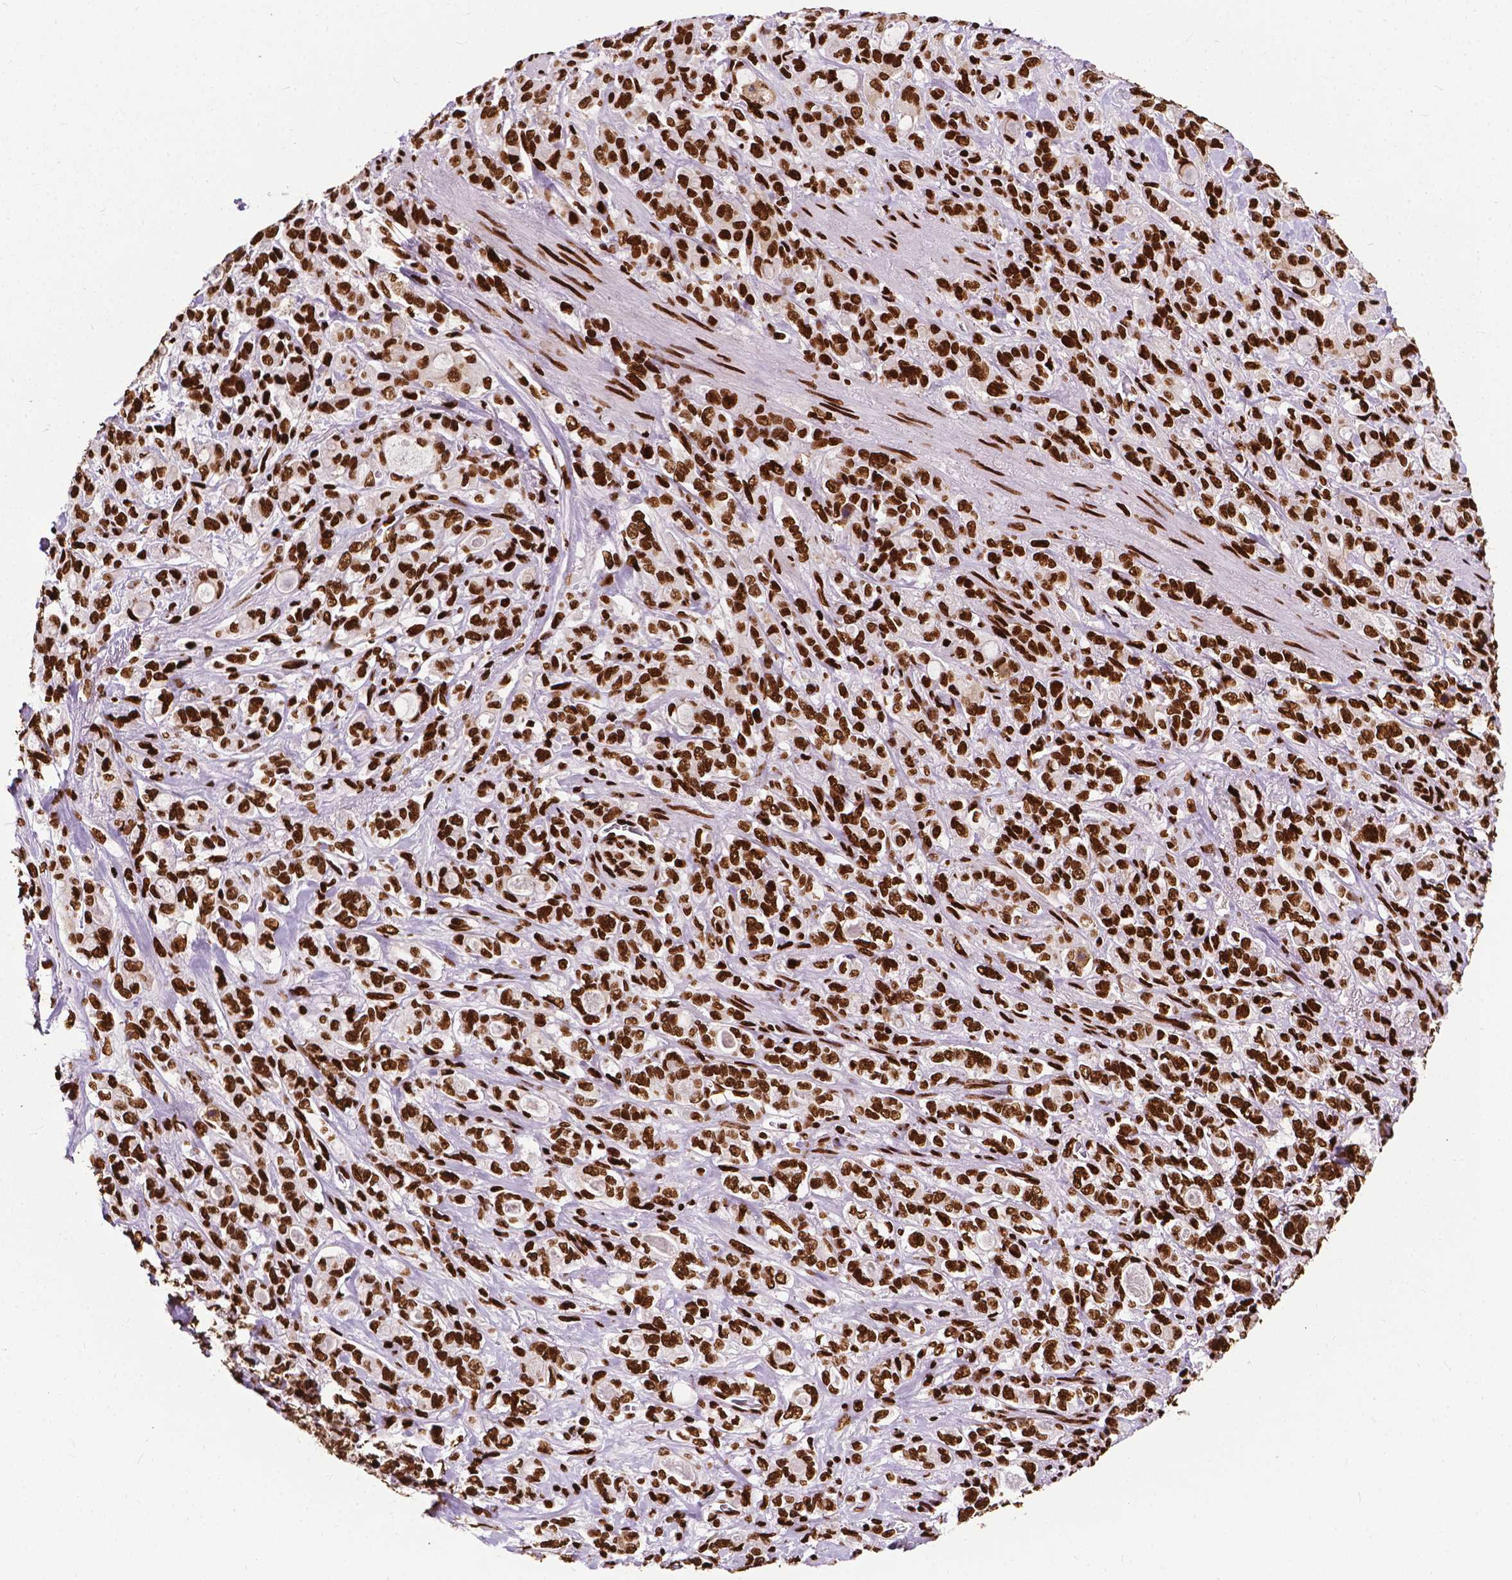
{"staining": {"intensity": "strong", "quantity": ">75%", "location": "nuclear"}, "tissue": "stomach cancer", "cell_type": "Tumor cells", "image_type": "cancer", "snomed": [{"axis": "morphology", "description": "Adenocarcinoma, NOS"}, {"axis": "topography", "description": "Stomach"}], "caption": "The micrograph reveals staining of adenocarcinoma (stomach), revealing strong nuclear protein staining (brown color) within tumor cells.", "gene": "SMIM5", "patient": {"sex": "male", "age": 63}}